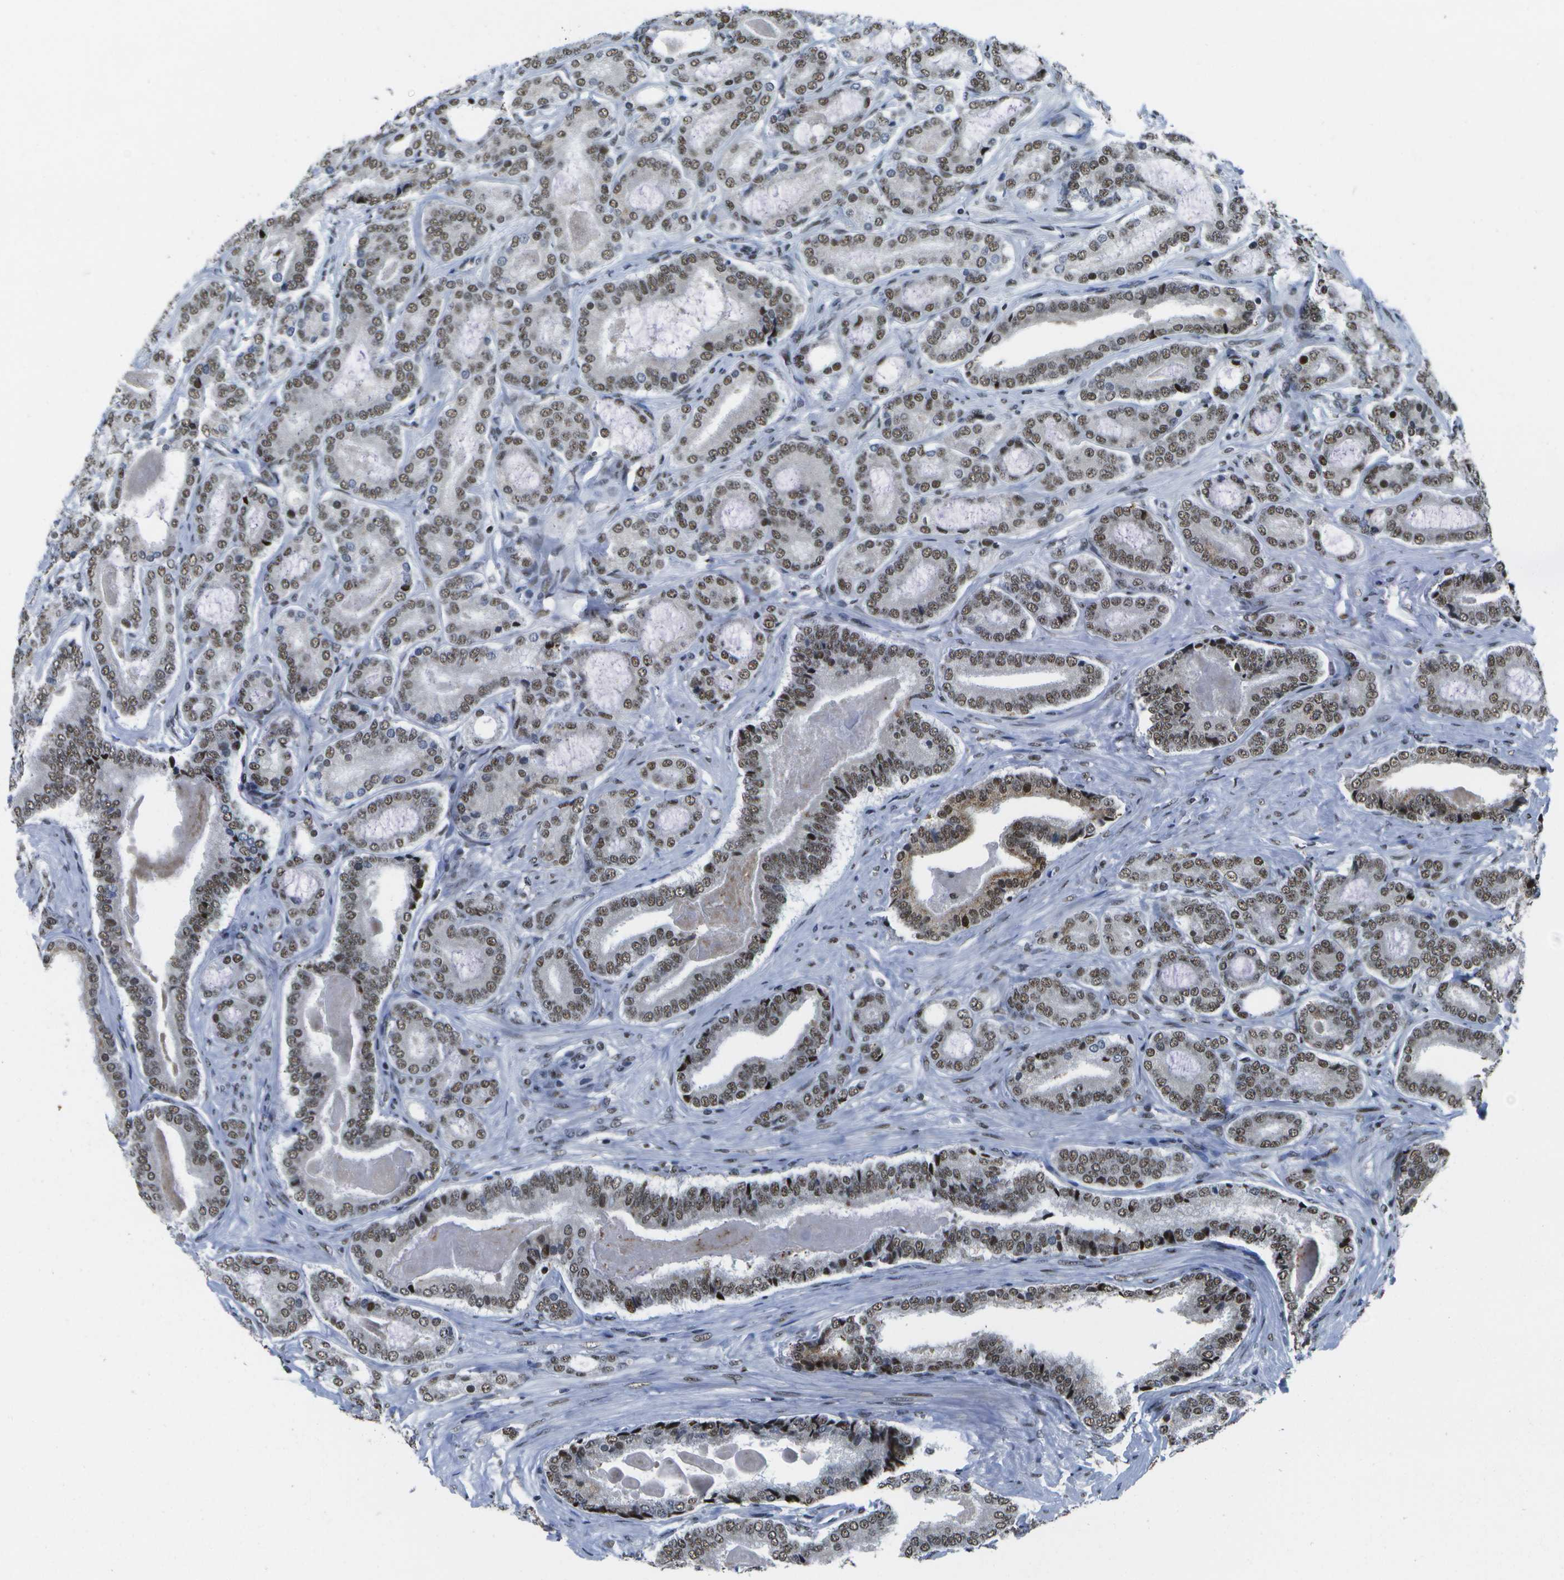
{"staining": {"intensity": "moderate", "quantity": ">75%", "location": "nuclear"}, "tissue": "prostate cancer", "cell_type": "Tumor cells", "image_type": "cancer", "snomed": [{"axis": "morphology", "description": "Adenocarcinoma, High grade"}, {"axis": "topography", "description": "Prostate"}], "caption": "Protein expression analysis of human prostate adenocarcinoma (high-grade) reveals moderate nuclear expression in about >75% of tumor cells.", "gene": "NSRP1", "patient": {"sex": "male", "age": 60}}